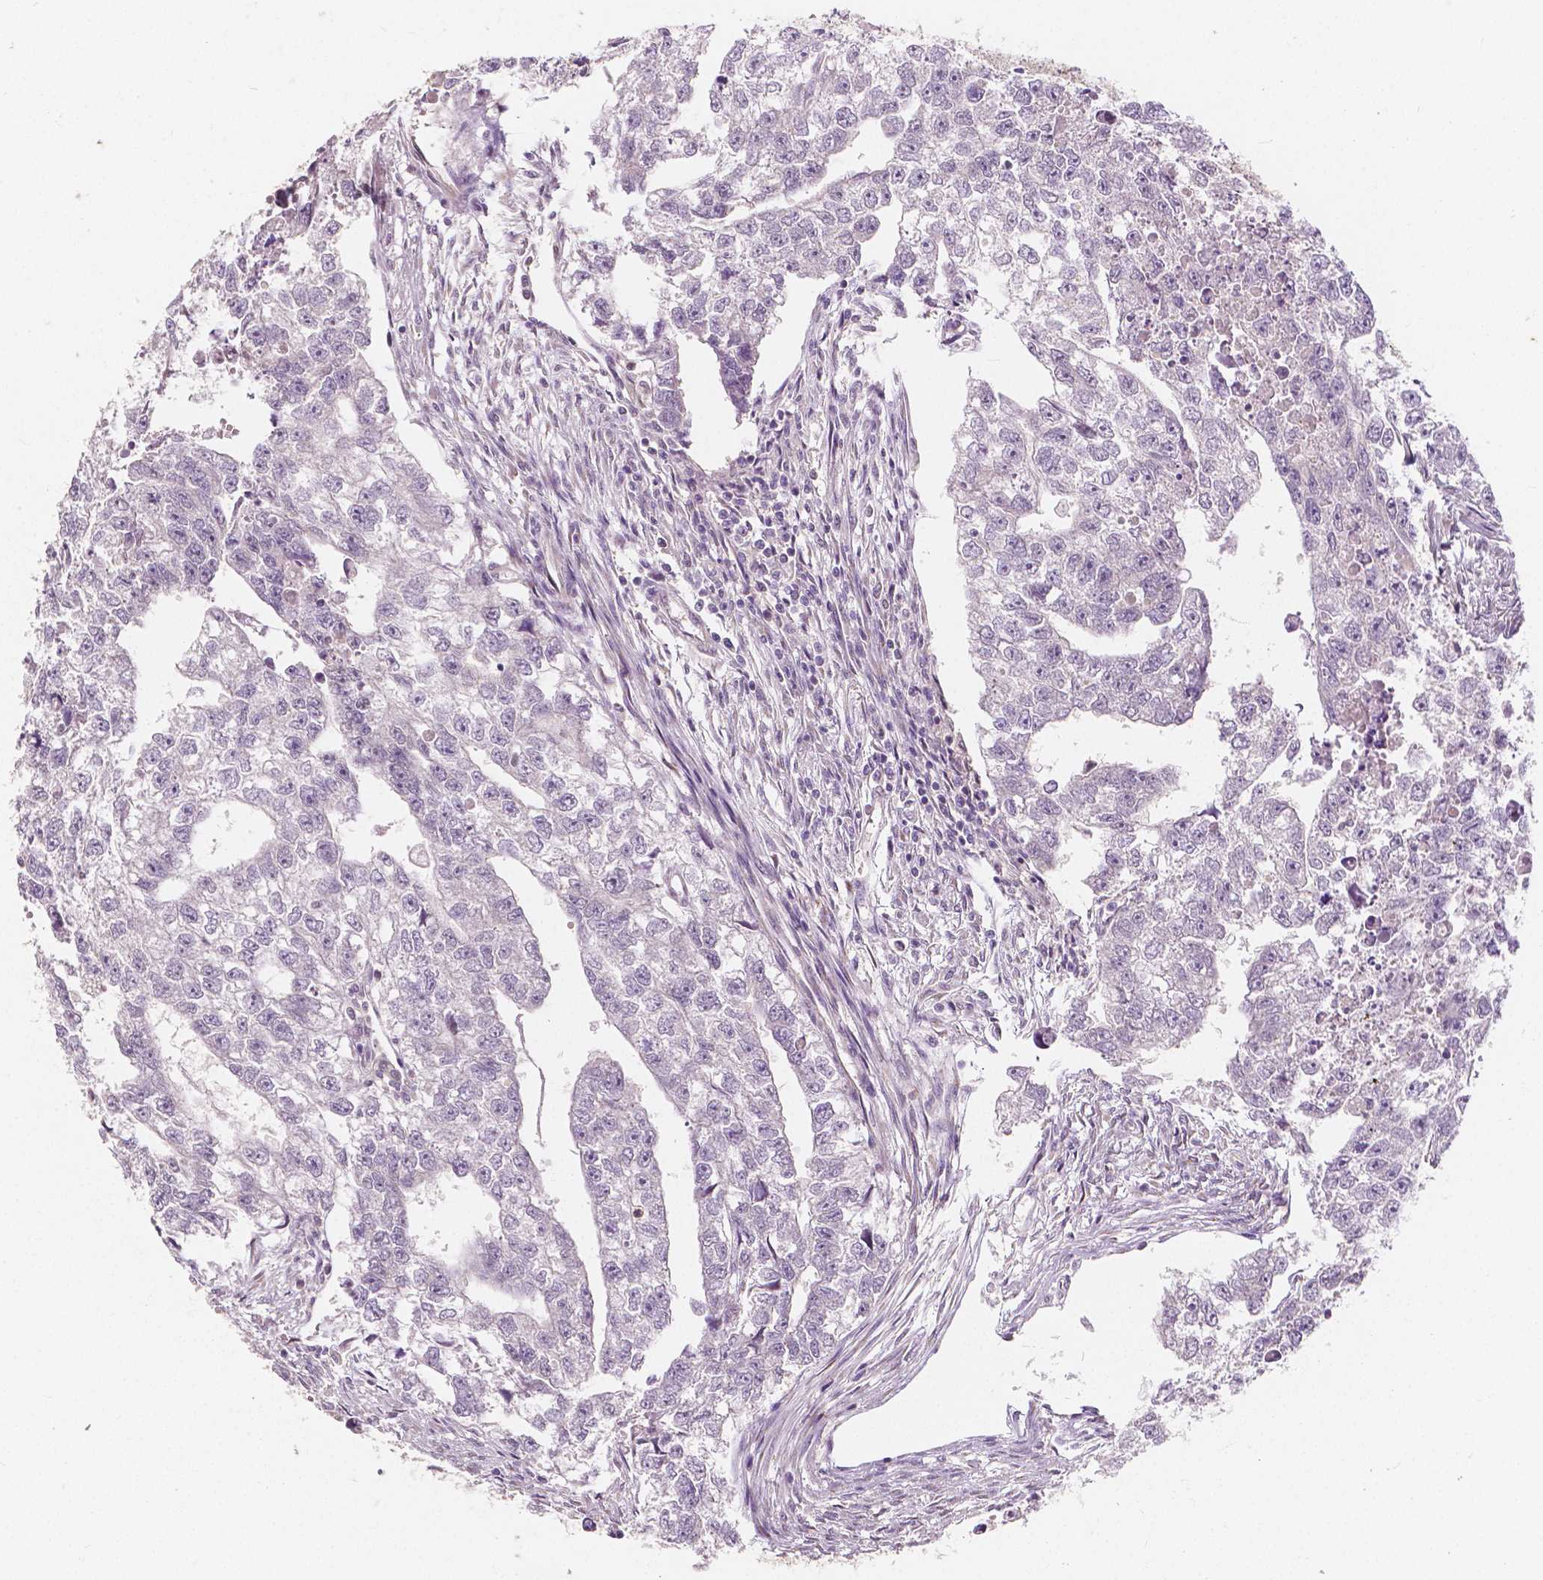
{"staining": {"intensity": "negative", "quantity": "none", "location": "none"}, "tissue": "testis cancer", "cell_type": "Tumor cells", "image_type": "cancer", "snomed": [{"axis": "morphology", "description": "Carcinoma, Embryonal, NOS"}, {"axis": "morphology", "description": "Teratoma, malignant, NOS"}, {"axis": "topography", "description": "Testis"}], "caption": "Tumor cells show no significant expression in testis embryonal carcinoma.", "gene": "NAPRT", "patient": {"sex": "male", "age": 44}}